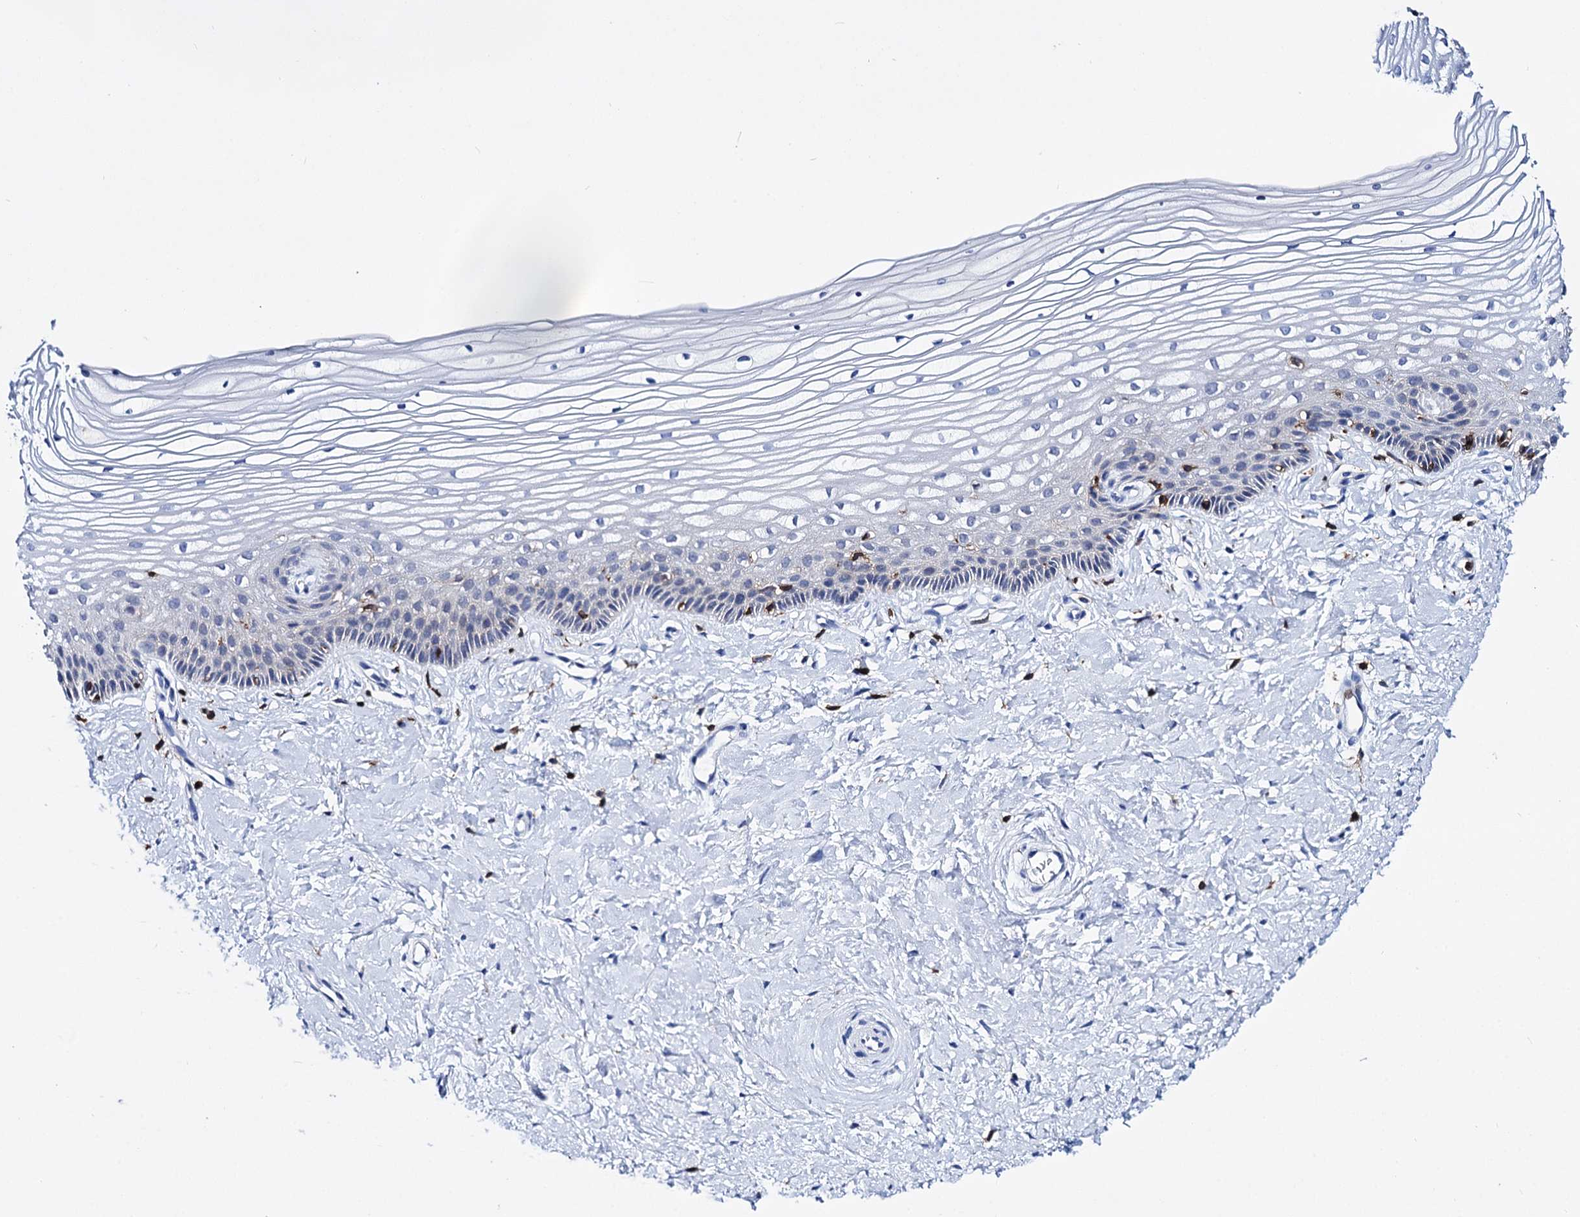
{"staining": {"intensity": "negative", "quantity": "none", "location": "none"}, "tissue": "vagina", "cell_type": "Squamous epithelial cells", "image_type": "normal", "snomed": [{"axis": "morphology", "description": "Normal tissue, NOS"}, {"axis": "topography", "description": "Vagina"}, {"axis": "topography", "description": "Cervix"}], "caption": "This is an immunohistochemistry photomicrograph of normal vagina. There is no positivity in squamous epithelial cells.", "gene": "DEF6", "patient": {"sex": "female", "age": 40}}